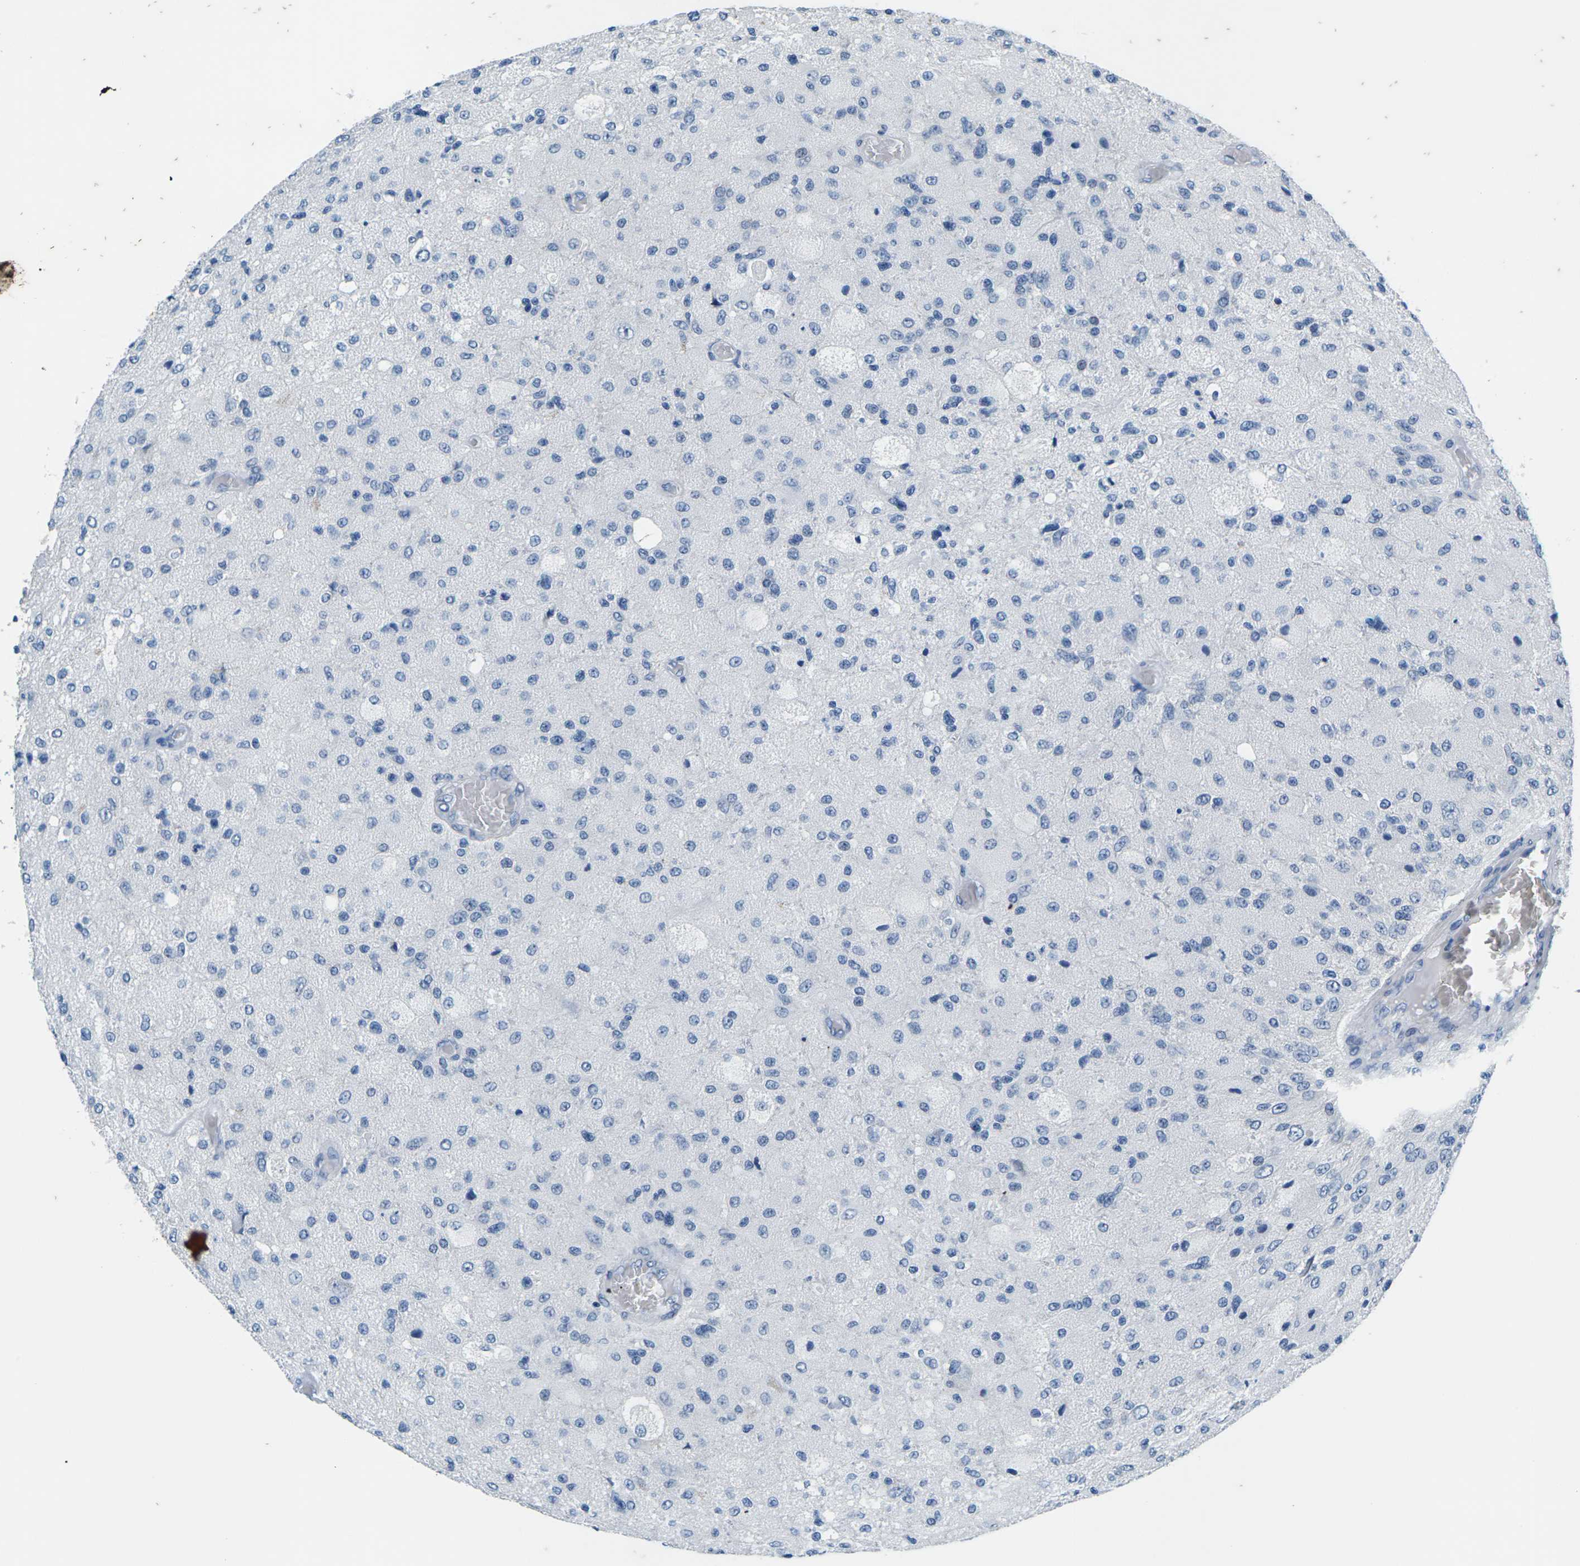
{"staining": {"intensity": "negative", "quantity": "none", "location": "none"}, "tissue": "glioma", "cell_type": "Tumor cells", "image_type": "cancer", "snomed": [{"axis": "morphology", "description": "Normal tissue, NOS"}, {"axis": "morphology", "description": "Glioma, malignant, High grade"}, {"axis": "topography", "description": "Cerebral cortex"}], "caption": "Immunohistochemistry photomicrograph of human malignant high-grade glioma stained for a protein (brown), which demonstrates no staining in tumor cells.", "gene": "UMOD", "patient": {"sex": "male", "age": 77}}